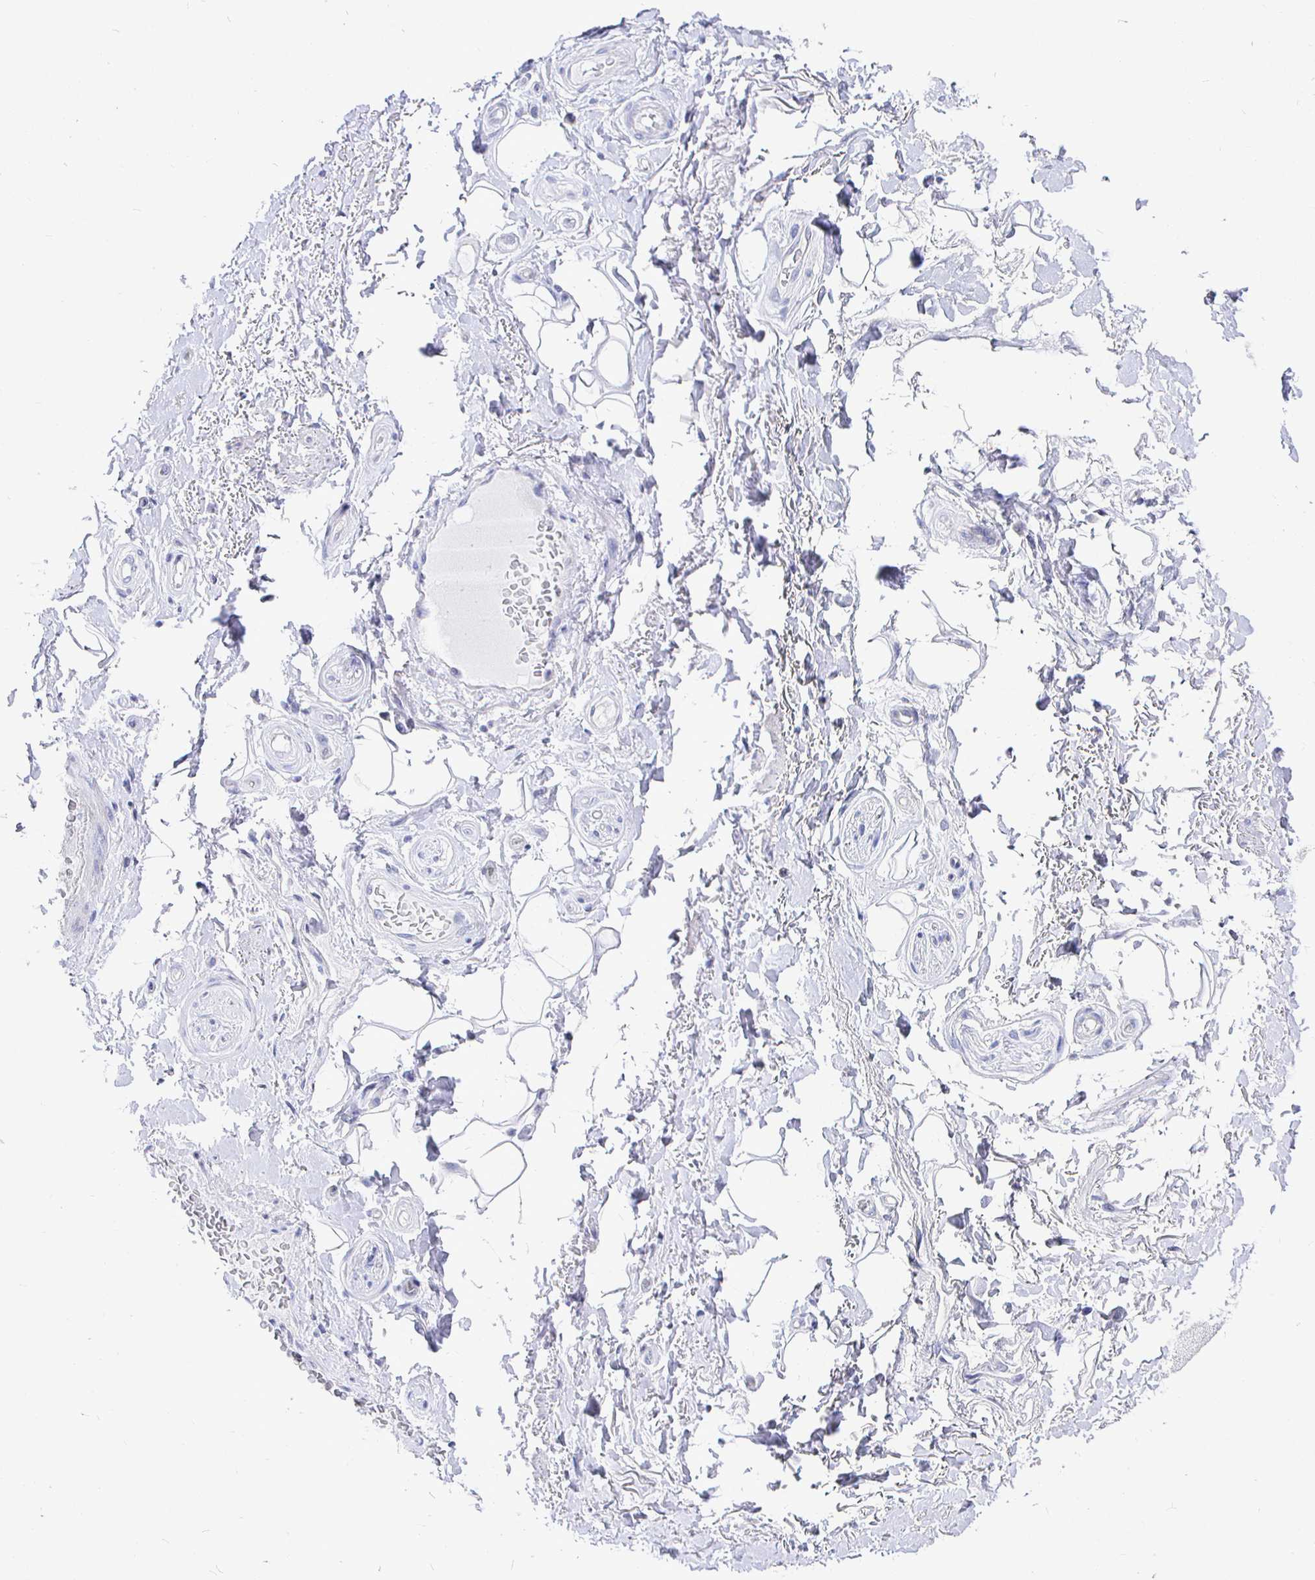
{"staining": {"intensity": "negative", "quantity": "none", "location": "none"}, "tissue": "adipose tissue", "cell_type": "Adipocytes", "image_type": "normal", "snomed": [{"axis": "morphology", "description": "Normal tissue, NOS"}, {"axis": "topography", "description": "Peripheral nerve tissue"}], "caption": "Protein analysis of unremarkable adipose tissue shows no significant expression in adipocytes. The staining is performed using DAB (3,3'-diaminobenzidine) brown chromogen with nuclei counter-stained in using hematoxylin.", "gene": "CR2", "patient": {"sex": "male", "age": 51}}